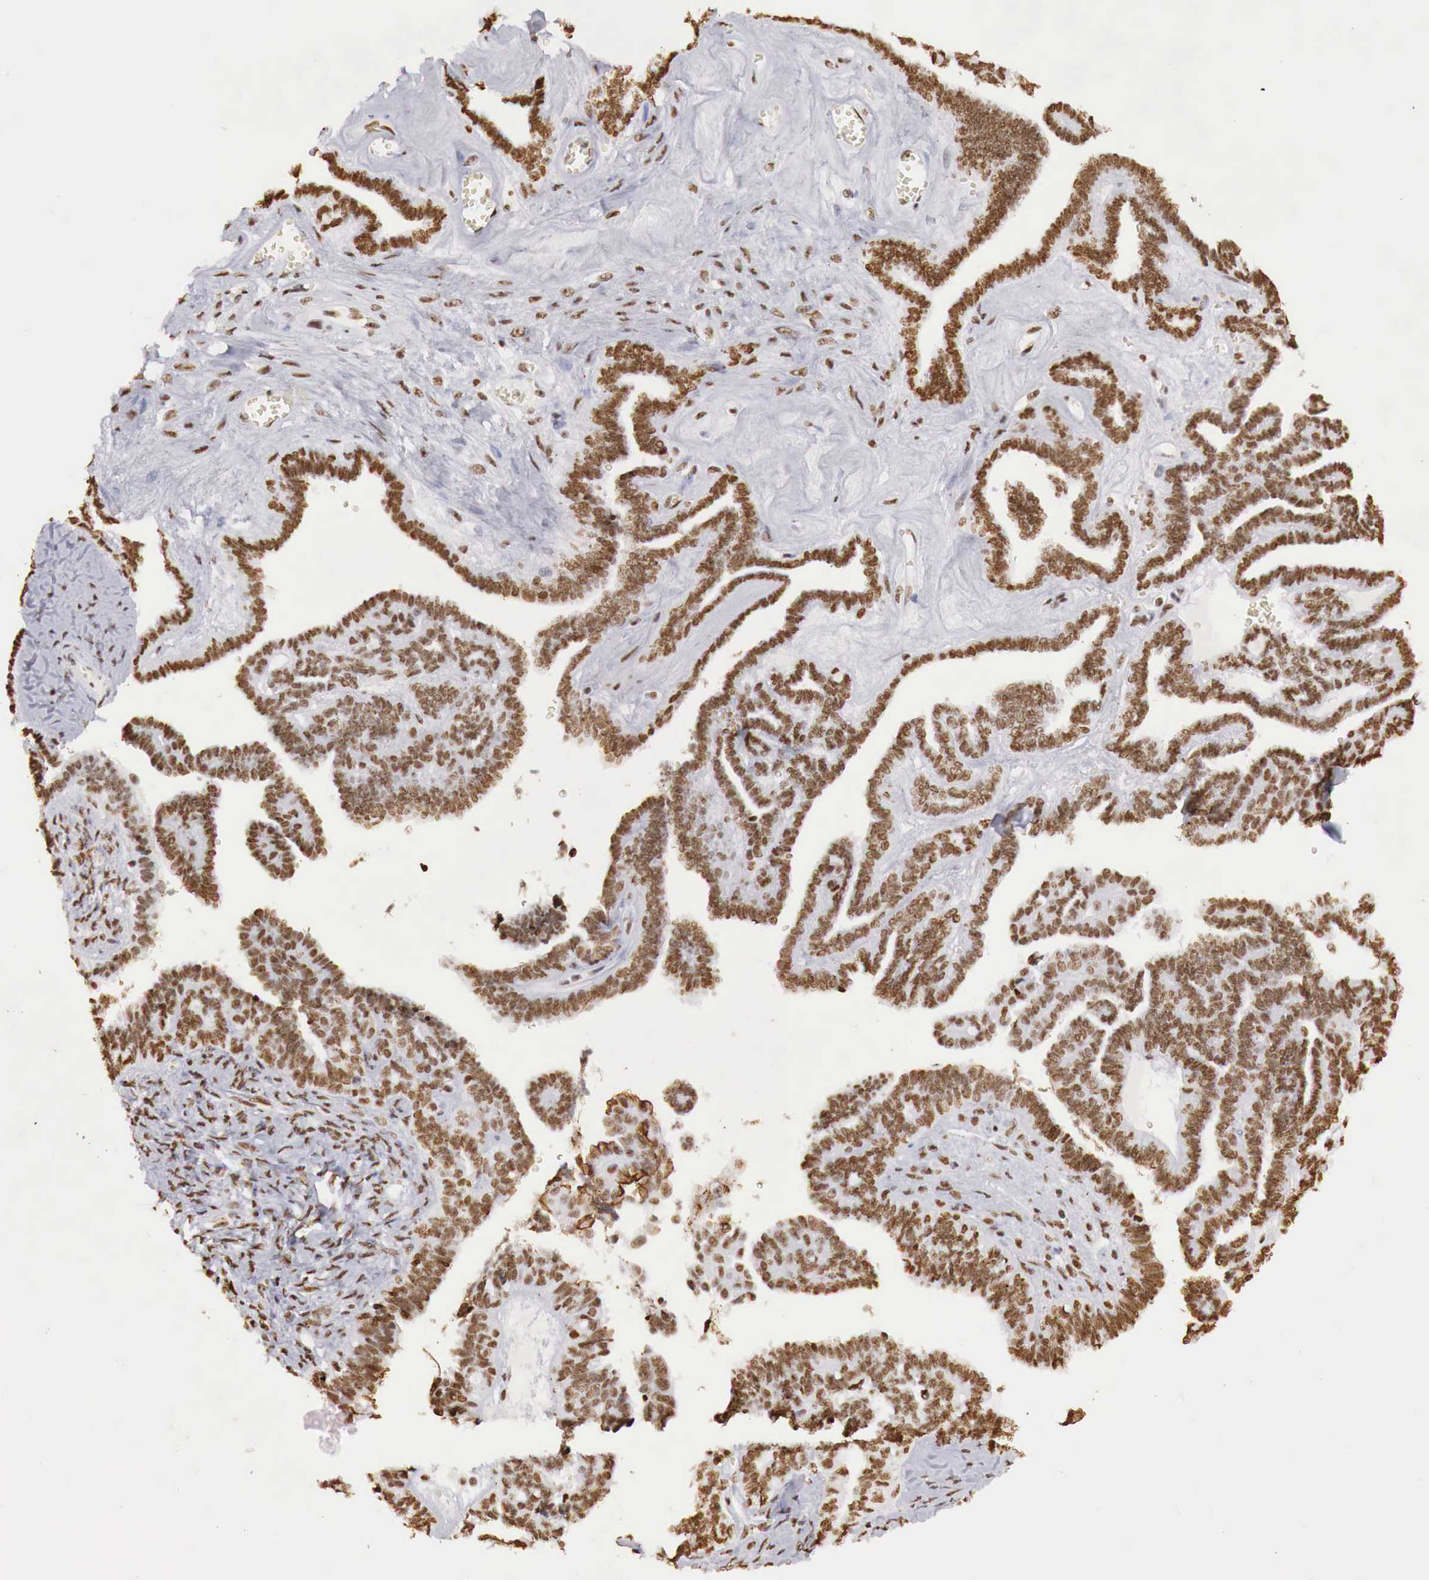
{"staining": {"intensity": "strong", "quantity": ">75%", "location": "nuclear"}, "tissue": "ovarian cancer", "cell_type": "Tumor cells", "image_type": "cancer", "snomed": [{"axis": "morphology", "description": "Cystadenocarcinoma, serous, NOS"}, {"axis": "topography", "description": "Ovary"}], "caption": "DAB immunohistochemical staining of ovarian cancer displays strong nuclear protein expression in approximately >75% of tumor cells.", "gene": "DKC1", "patient": {"sex": "female", "age": 71}}